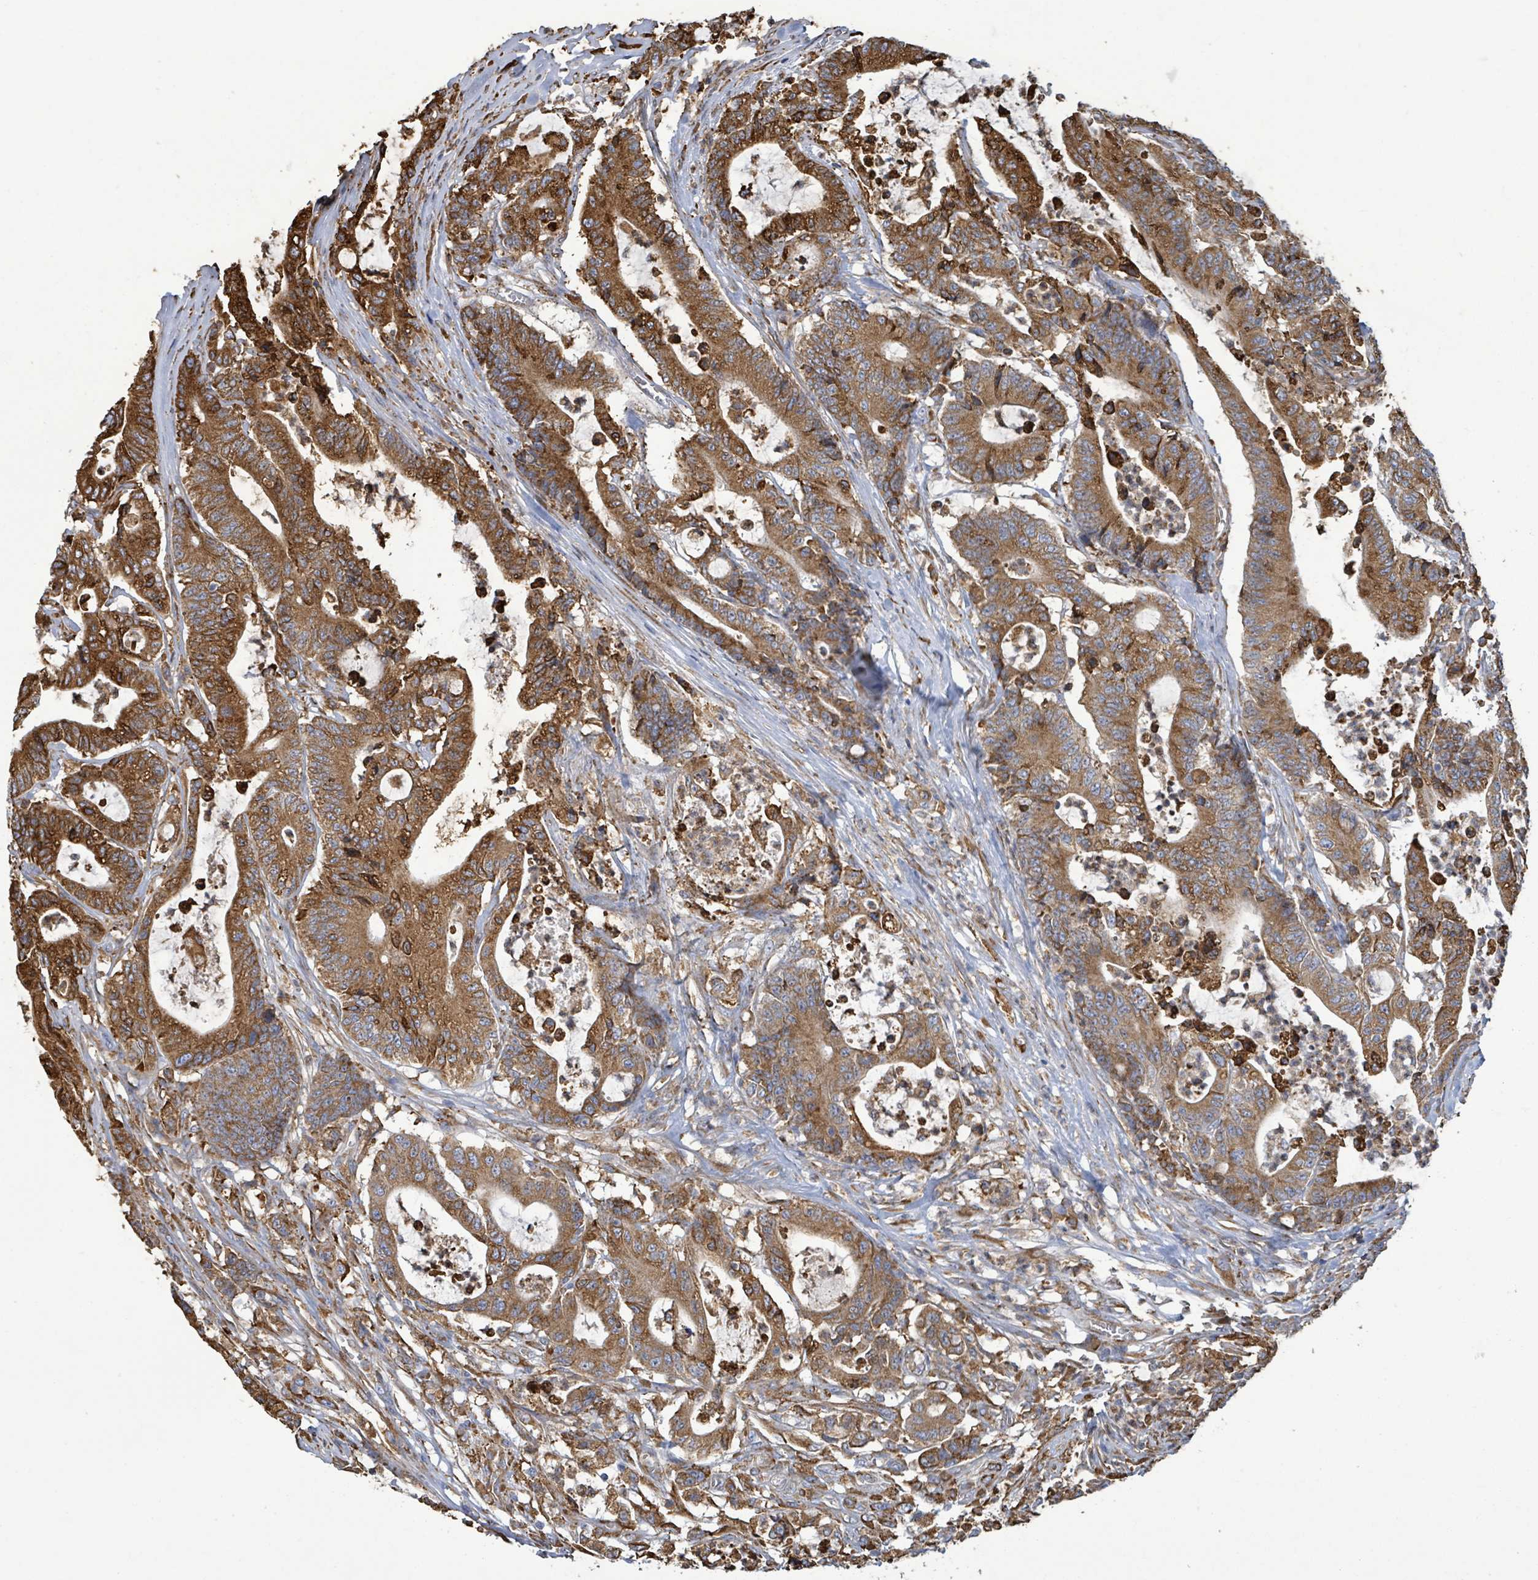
{"staining": {"intensity": "strong", "quantity": ">75%", "location": "cytoplasmic/membranous"}, "tissue": "colorectal cancer", "cell_type": "Tumor cells", "image_type": "cancer", "snomed": [{"axis": "morphology", "description": "Adenocarcinoma, NOS"}, {"axis": "topography", "description": "Colon"}], "caption": "The photomicrograph demonstrates staining of colorectal cancer (adenocarcinoma), revealing strong cytoplasmic/membranous protein staining (brown color) within tumor cells.", "gene": "RFPL4A", "patient": {"sex": "female", "age": 84}}